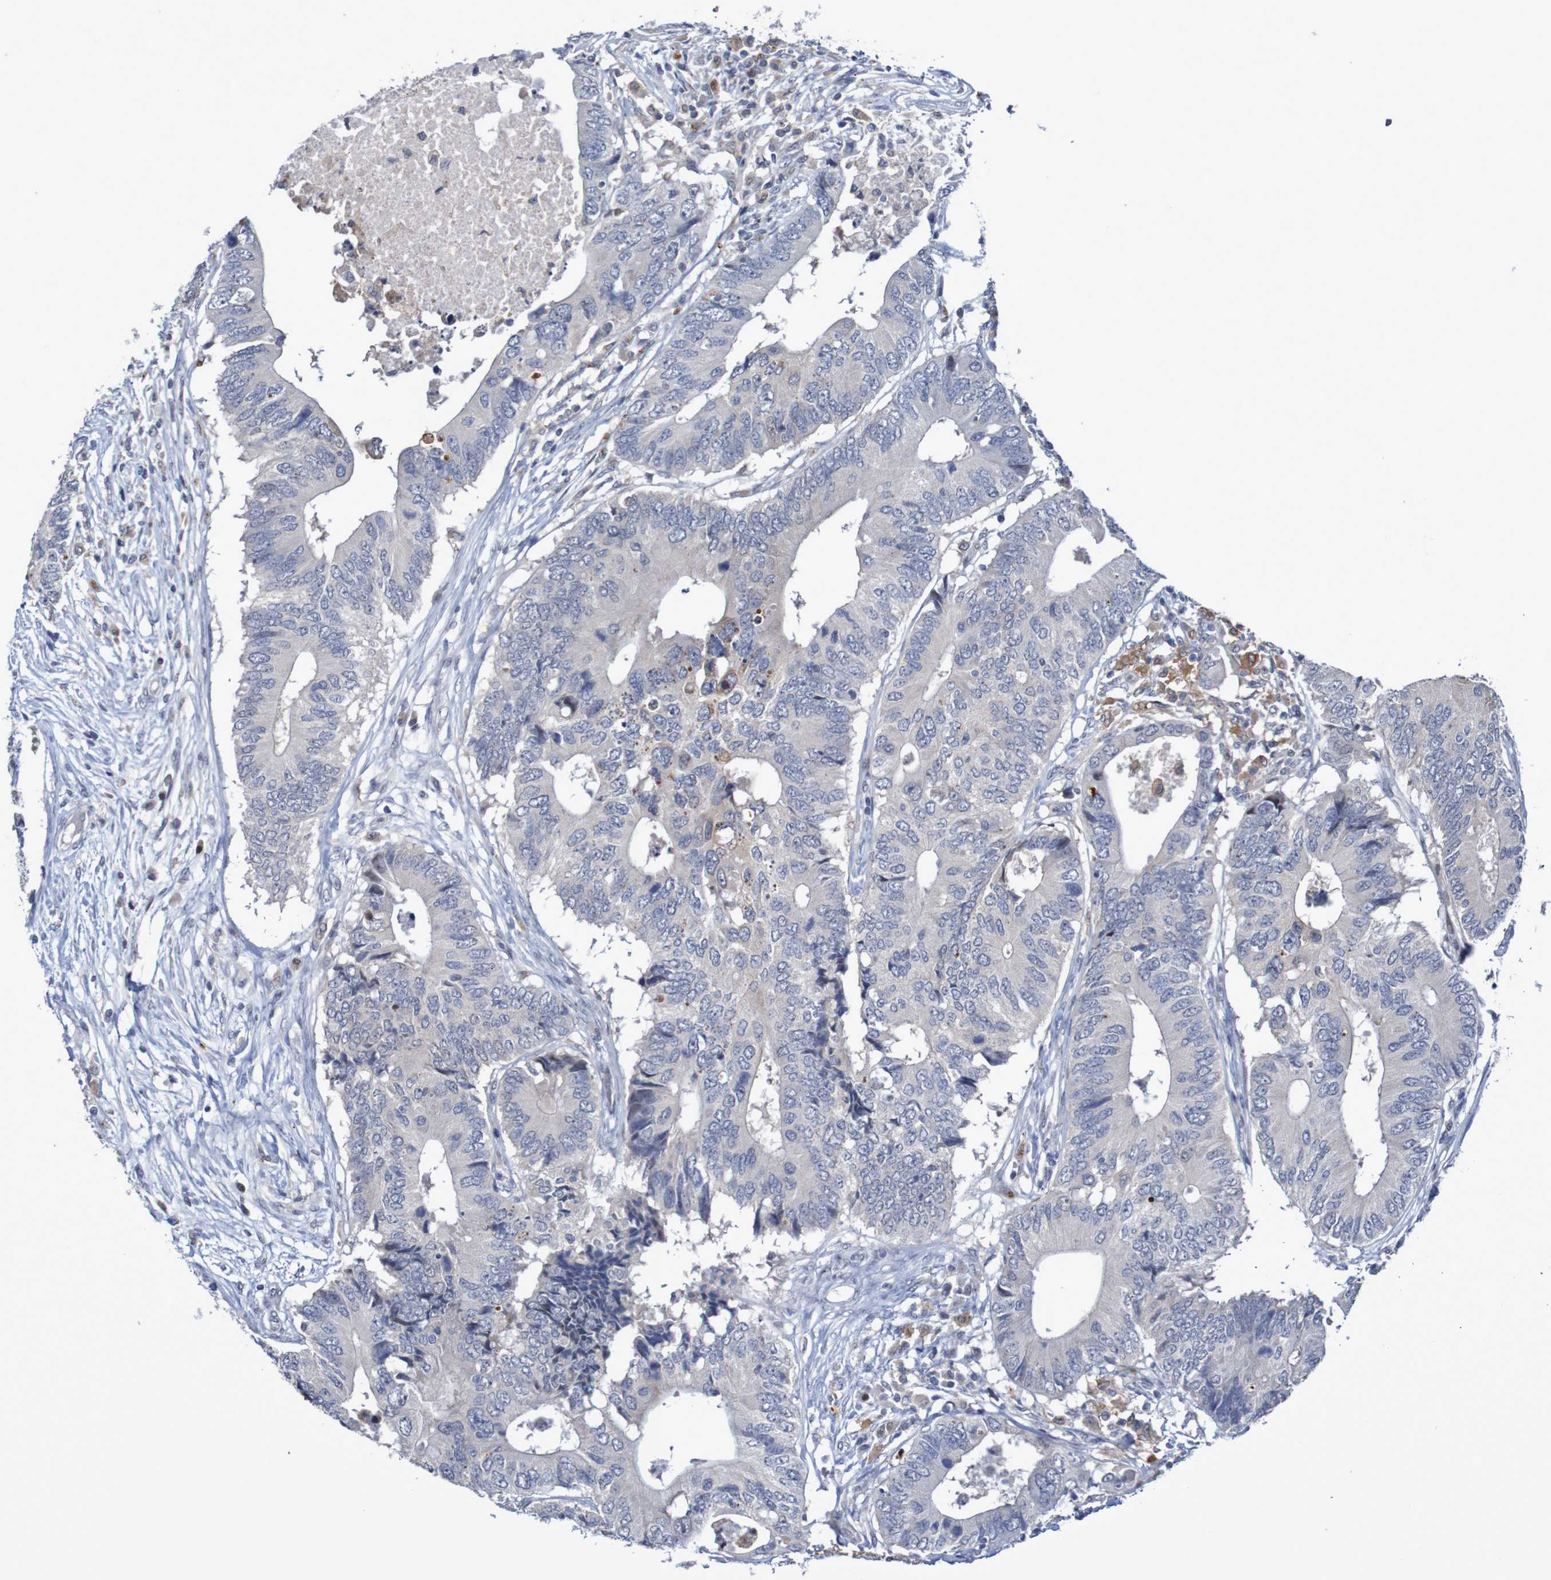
{"staining": {"intensity": "negative", "quantity": "none", "location": "none"}, "tissue": "colorectal cancer", "cell_type": "Tumor cells", "image_type": "cancer", "snomed": [{"axis": "morphology", "description": "Adenocarcinoma, NOS"}, {"axis": "topography", "description": "Colon"}], "caption": "High power microscopy photomicrograph of an IHC micrograph of adenocarcinoma (colorectal), revealing no significant staining in tumor cells. (IHC, brightfield microscopy, high magnification).", "gene": "FBP2", "patient": {"sex": "male", "age": 71}}